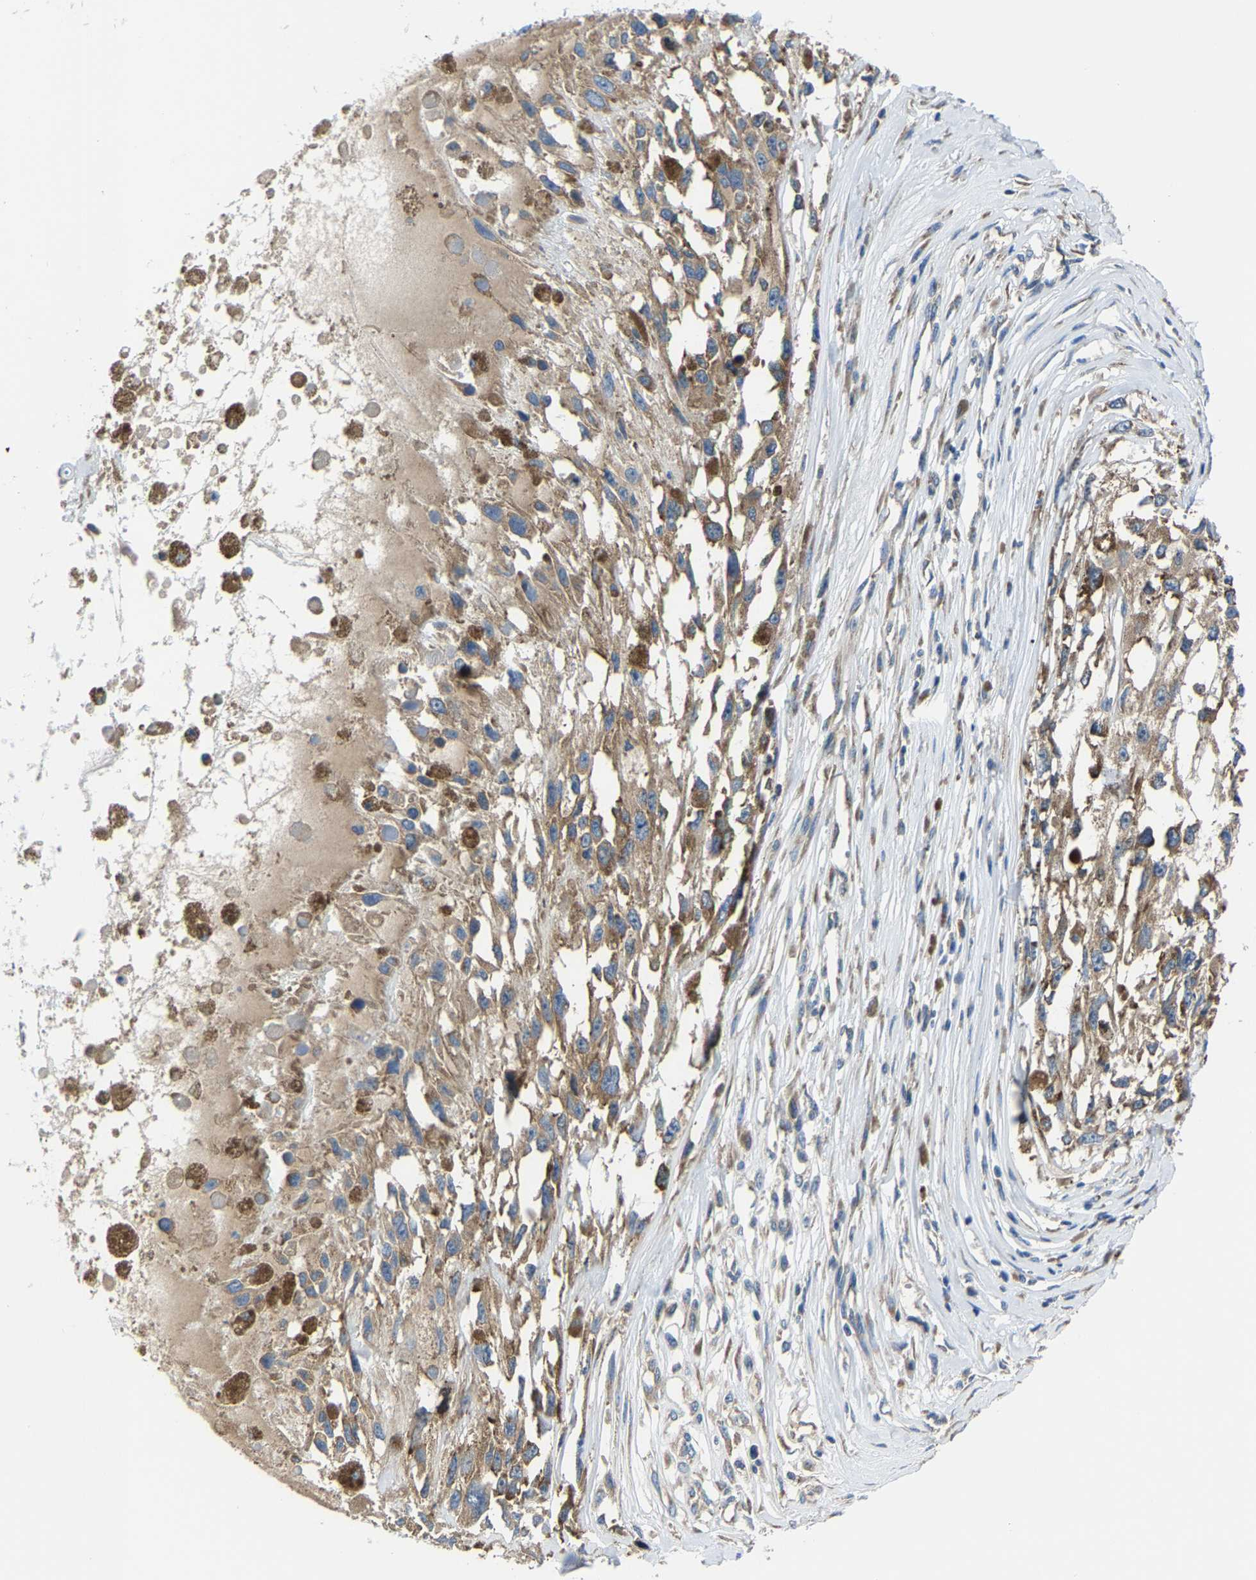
{"staining": {"intensity": "moderate", "quantity": "<25%", "location": "cytoplasmic/membranous"}, "tissue": "melanoma", "cell_type": "Tumor cells", "image_type": "cancer", "snomed": [{"axis": "morphology", "description": "Malignant melanoma, Metastatic site"}, {"axis": "topography", "description": "Lymph node"}], "caption": "Immunohistochemistry (IHC) micrograph of human malignant melanoma (metastatic site) stained for a protein (brown), which reveals low levels of moderate cytoplasmic/membranous positivity in about <25% of tumor cells.", "gene": "G3BP2", "patient": {"sex": "male", "age": 59}}